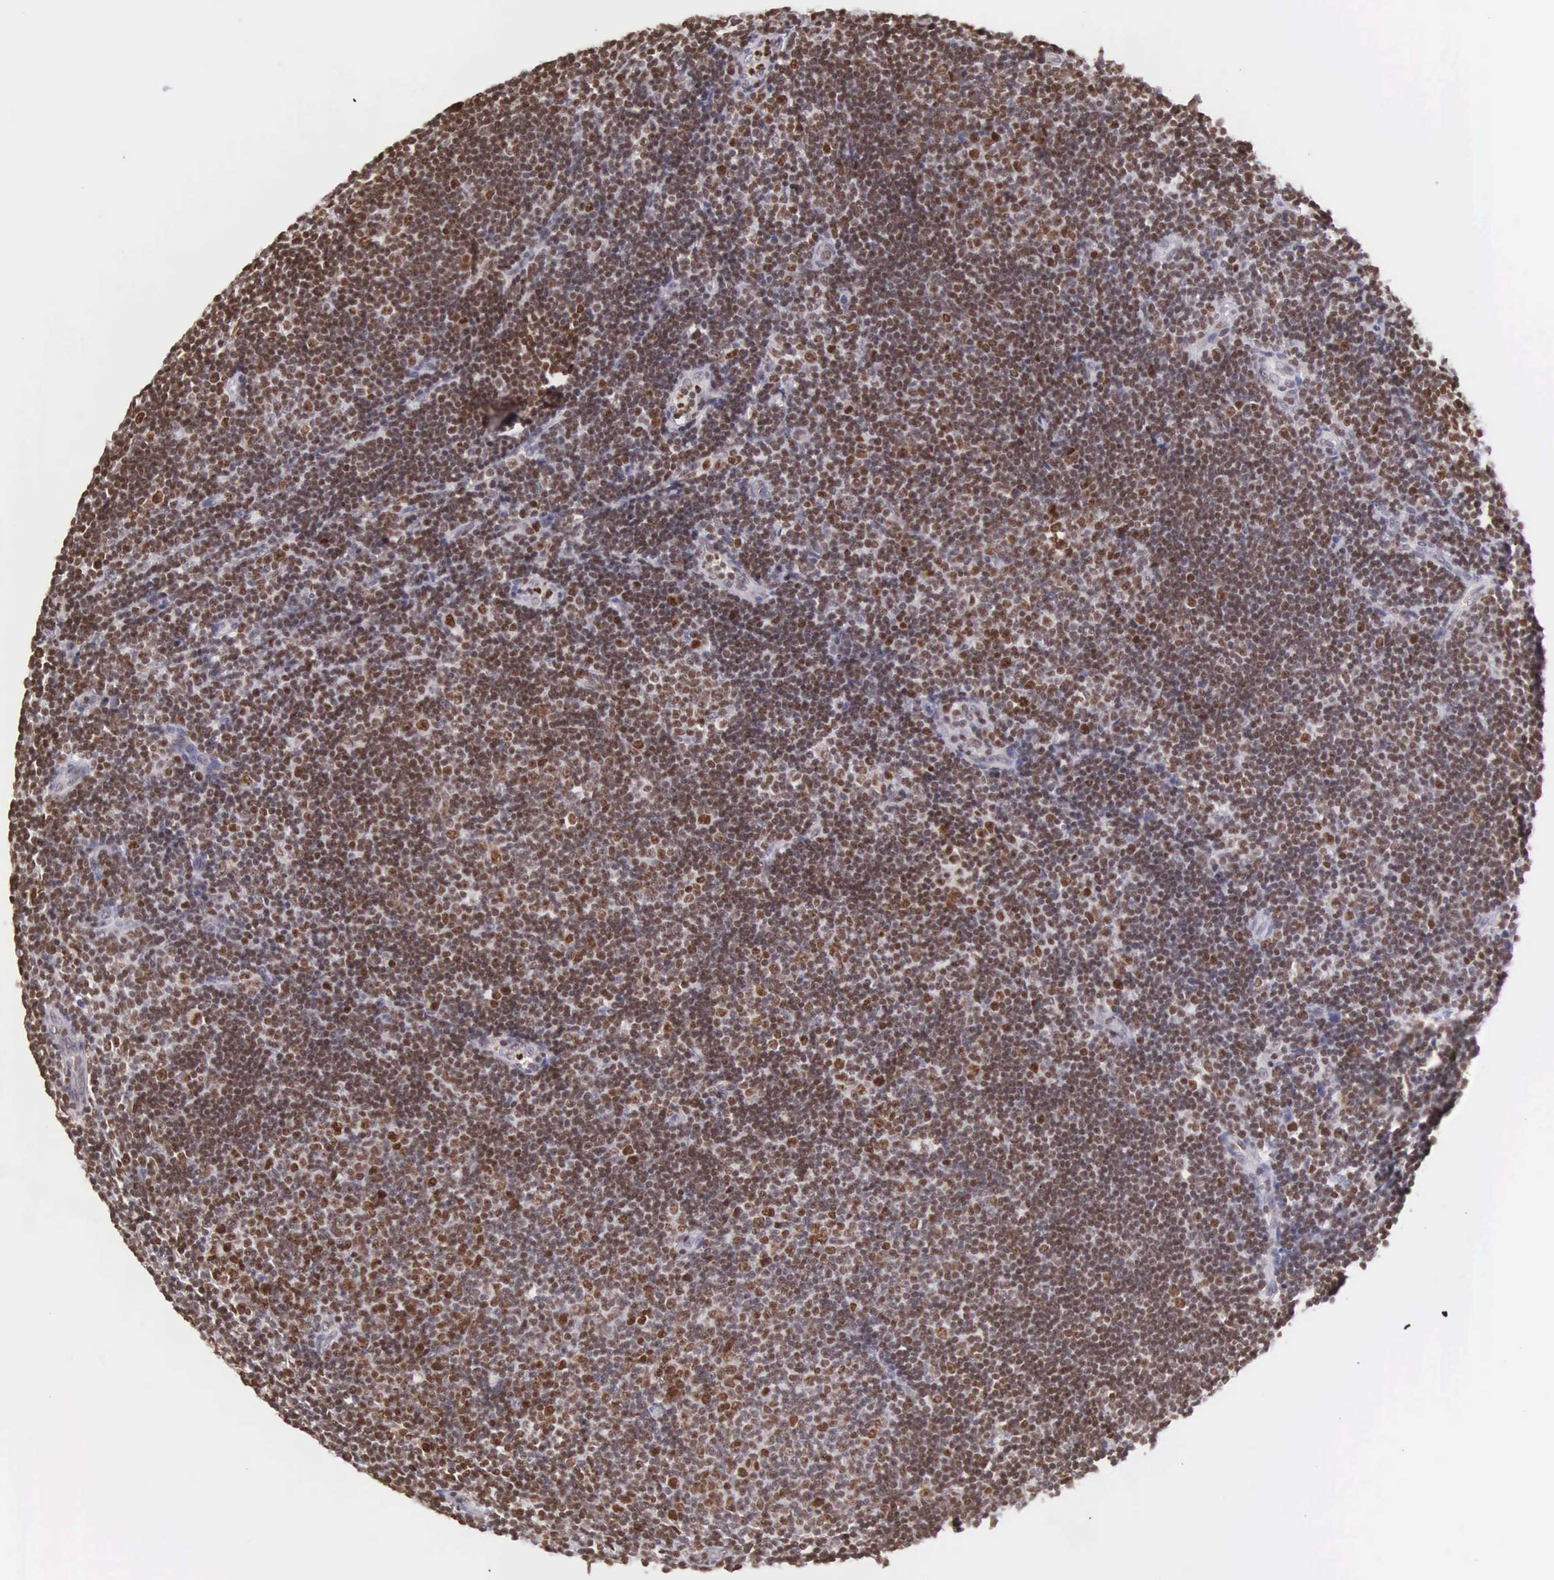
{"staining": {"intensity": "strong", "quantity": ">75%", "location": "nuclear"}, "tissue": "lymphoma", "cell_type": "Tumor cells", "image_type": "cancer", "snomed": [{"axis": "morphology", "description": "Malignant lymphoma, non-Hodgkin's type, Low grade"}, {"axis": "topography", "description": "Lymph node"}], "caption": "Low-grade malignant lymphoma, non-Hodgkin's type stained with immunohistochemistry (IHC) shows strong nuclear positivity in approximately >75% of tumor cells.", "gene": "VRK1", "patient": {"sex": "male", "age": 49}}